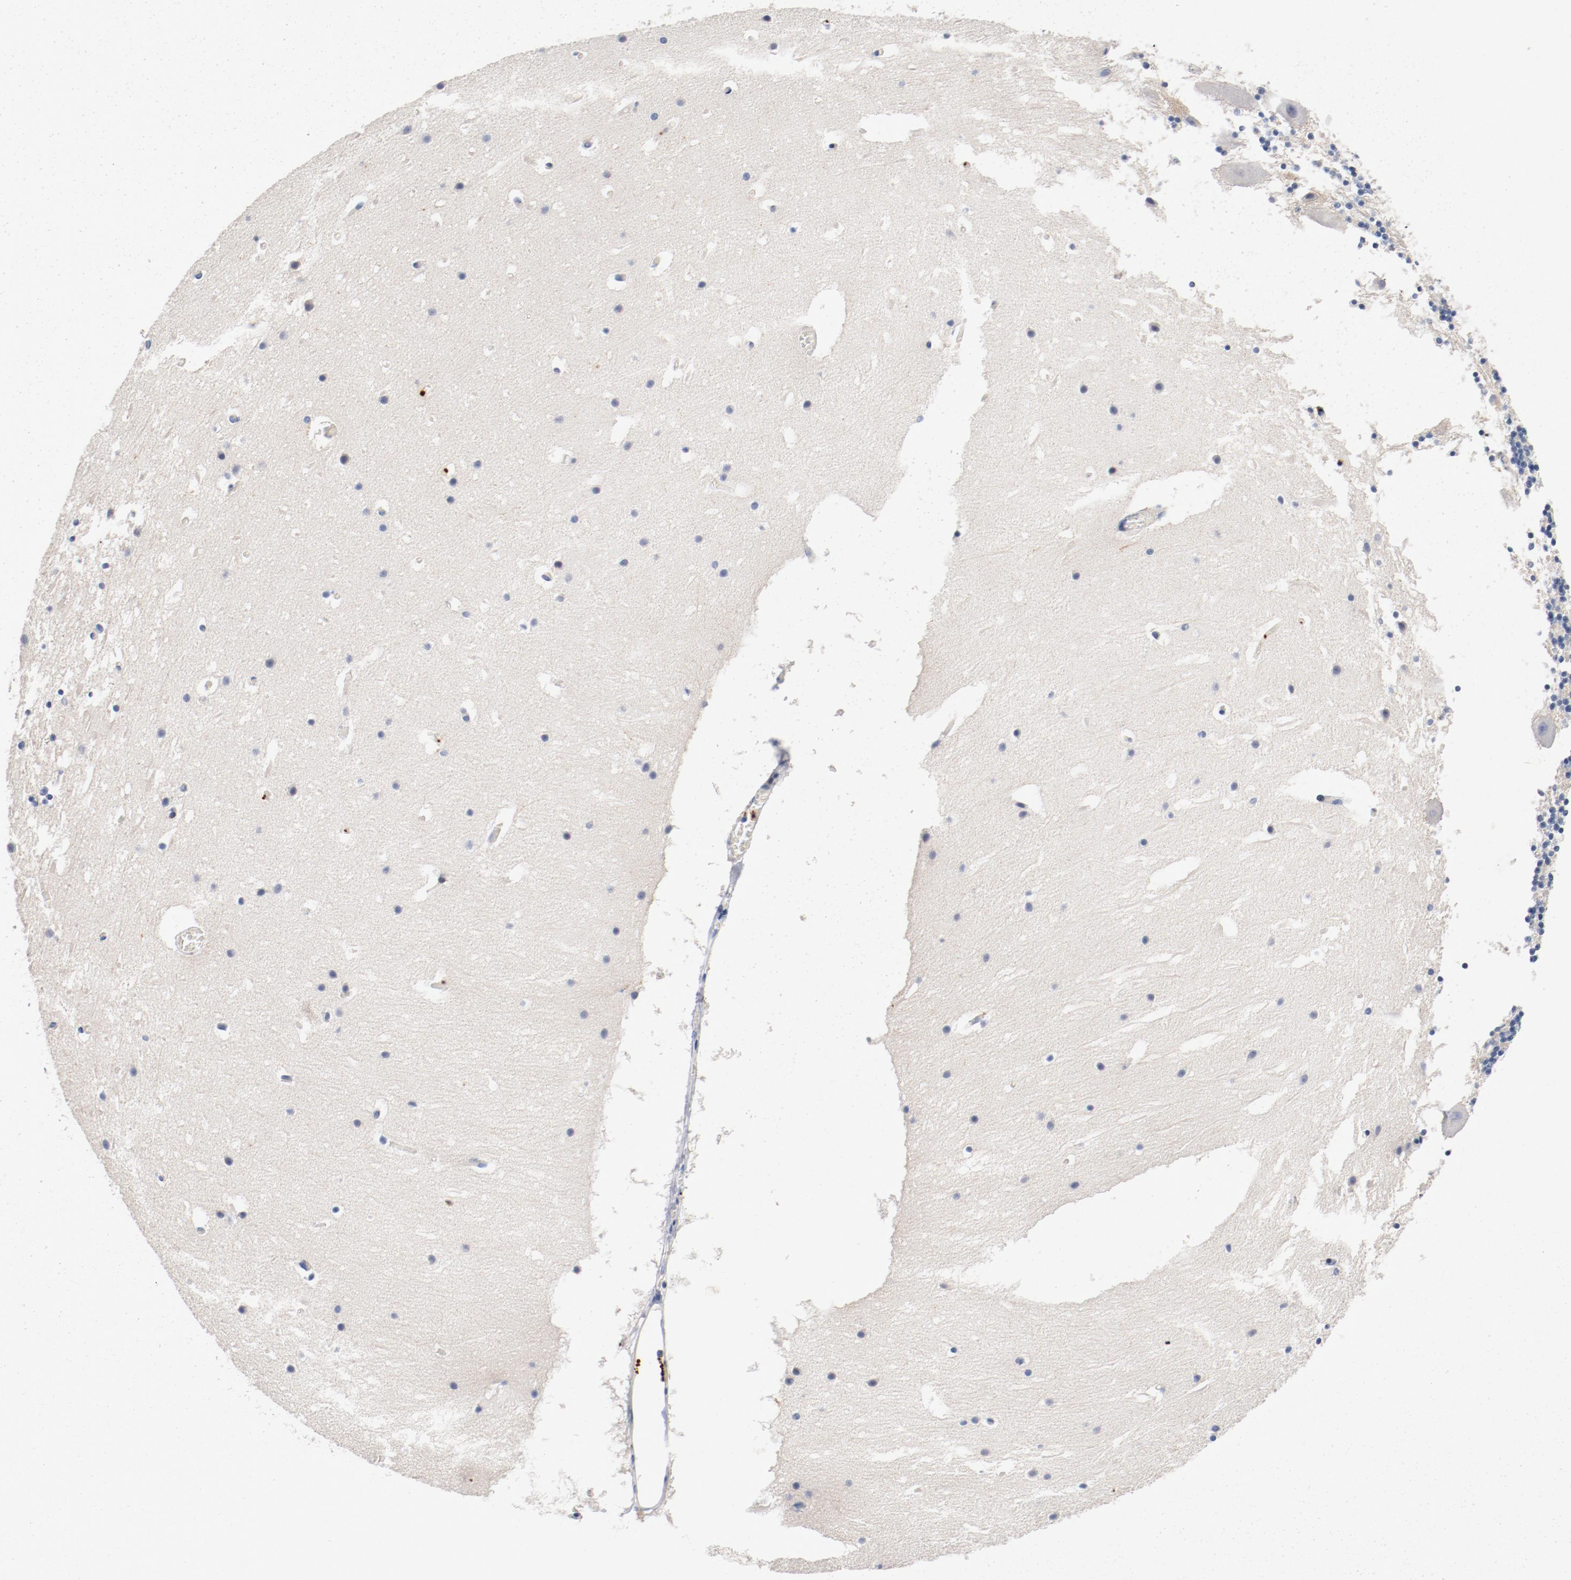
{"staining": {"intensity": "negative", "quantity": "none", "location": "none"}, "tissue": "cerebellum", "cell_type": "Cells in granular layer", "image_type": "normal", "snomed": [{"axis": "morphology", "description": "Normal tissue, NOS"}, {"axis": "topography", "description": "Cerebellum"}], "caption": "Immunohistochemistry (IHC) image of unremarkable human cerebellum stained for a protein (brown), which shows no expression in cells in granular layer.", "gene": "PIM1", "patient": {"sex": "male", "age": 45}}